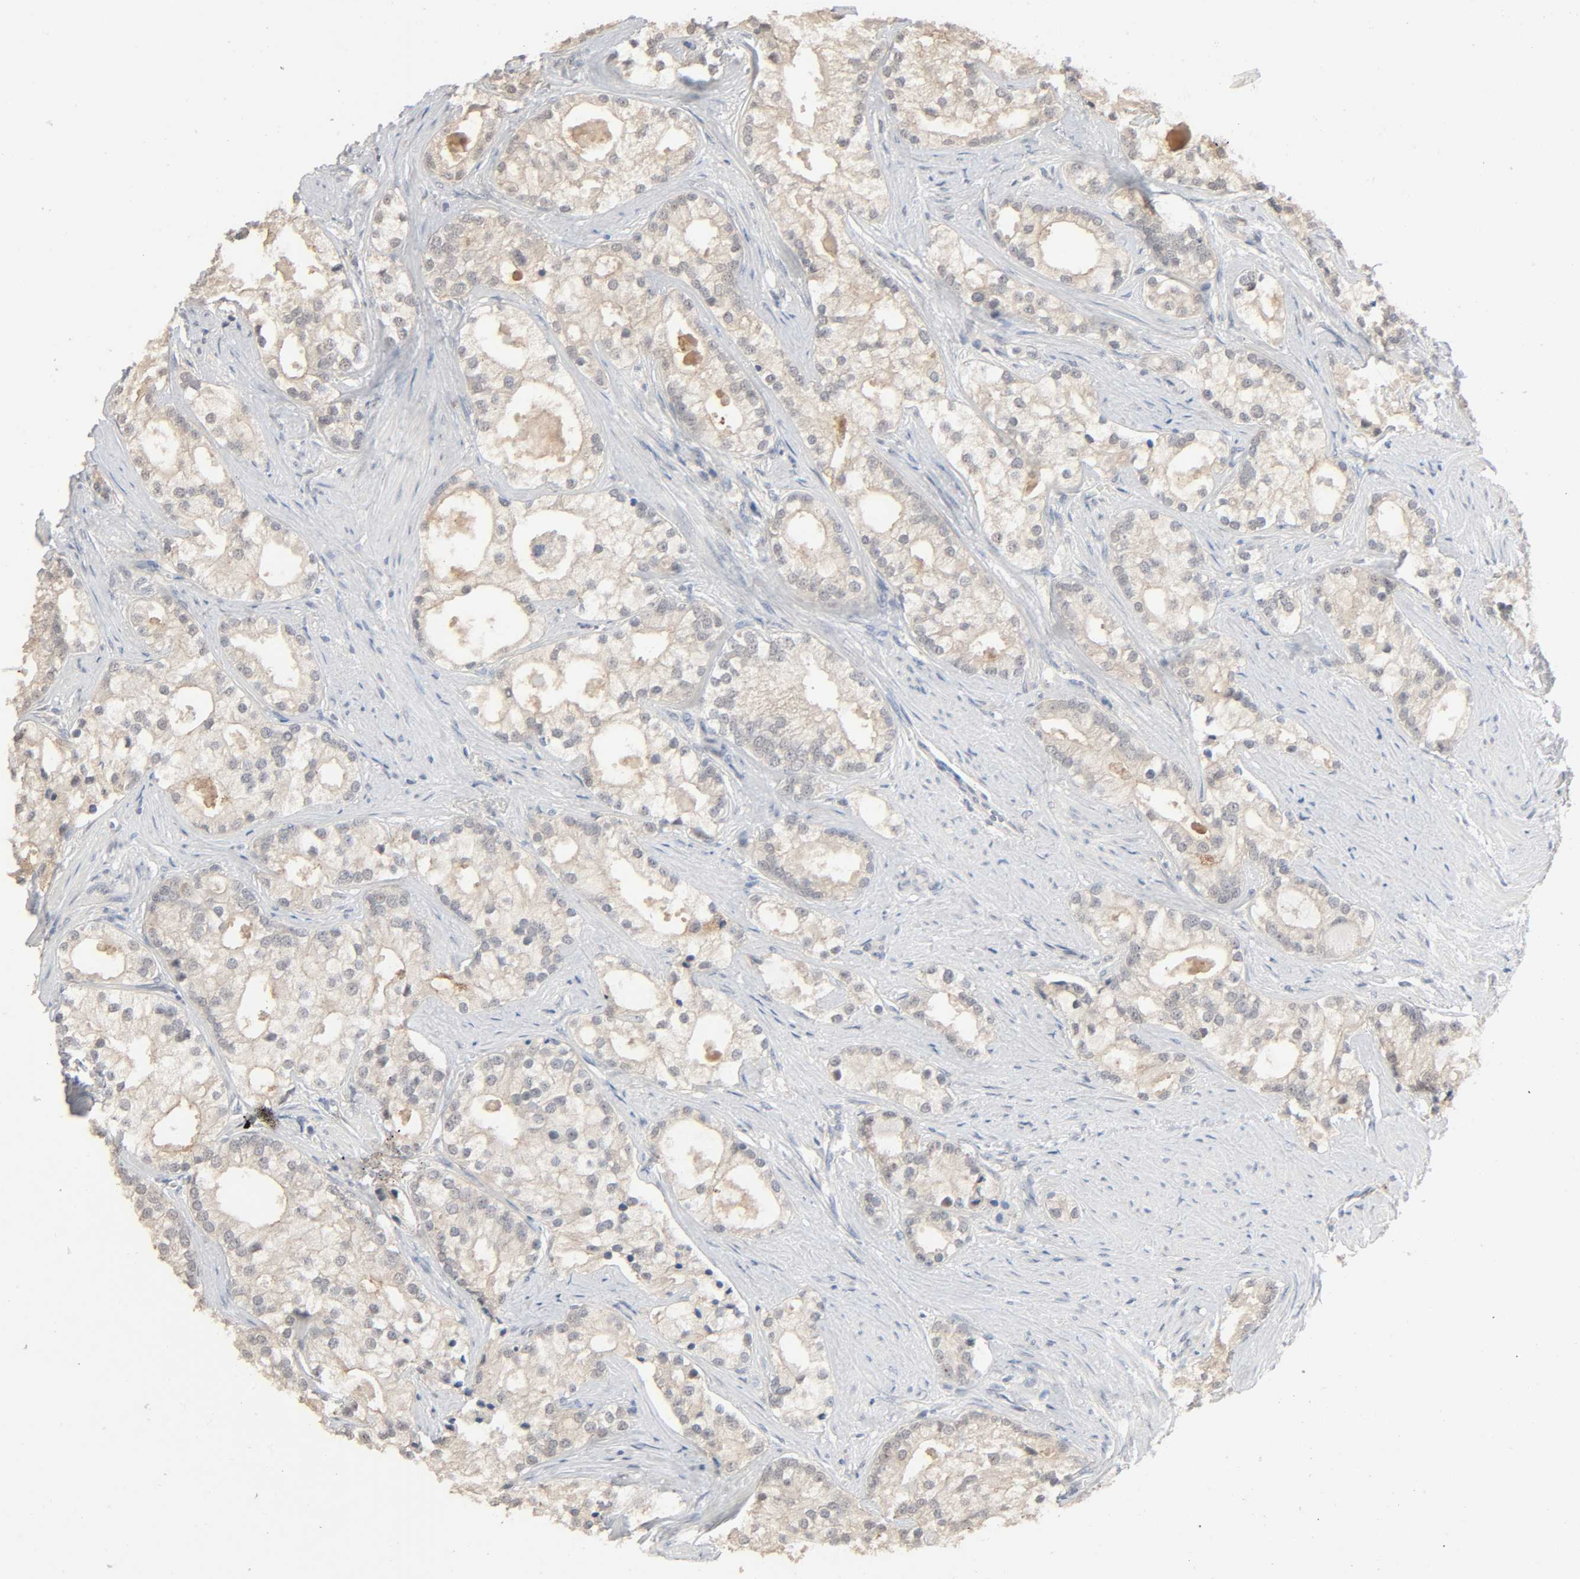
{"staining": {"intensity": "weak", "quantity": "25%-75%", "location": "cytoplasmic/membranous"}, "tissue": "prostate cancer", "cell_type": "Tumor cells", "image_type": "cancer", "snomed": [{"axis": "morphology", "description": "Adenocarcinoma, Low grade"}, {"axis": "topography", "description": "Prostate"}], "caption": "IHC image of human prostate cancer (adenocarcinoma (low-grade)) stained for a protein (brown), which shows low levels of weak cytoplasmic/membranous staining in about 25%-75% of tumor cells.", "gene": "MAGEA8", "patient": {"sex": "male", "age": 58}}